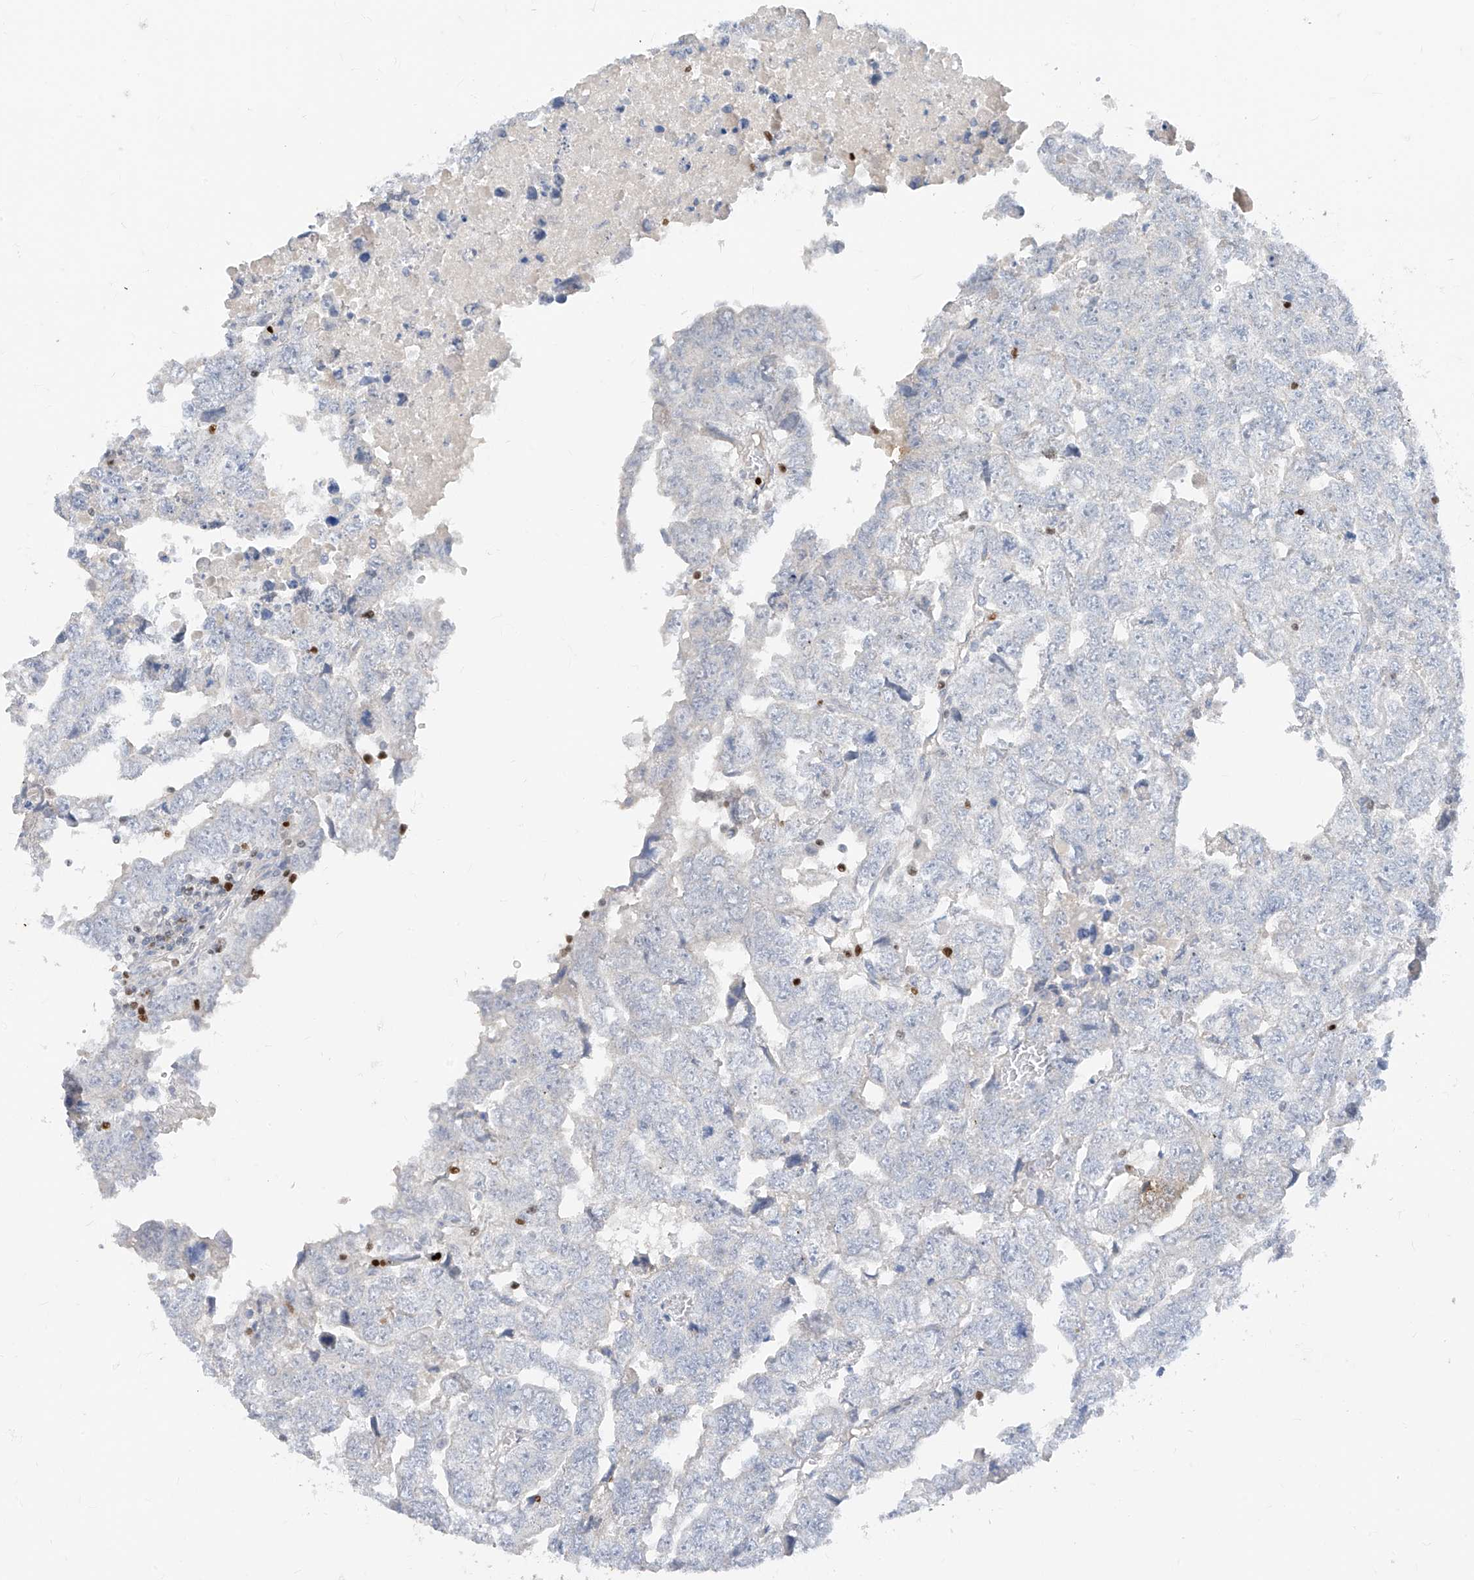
{"staining": {"intensity": "negative", "quantity": "none", "location": "none"}, "tissue": "testis cancer", "cell_type": "Tumor cells", "image_type": "cancer", "snomed": [{"axis": "morphology", "description": "Carcinoma, Embryonal, NOS"}, {"axis": "topography", "description": "Testis"}], "caption": "A histopathology image of embryonal carcinoma (testis) stained for a protein exhibits no brown staining in tumor cells.", "gene": "TBX21", "patient": {"sex": "male", "age": 36}}